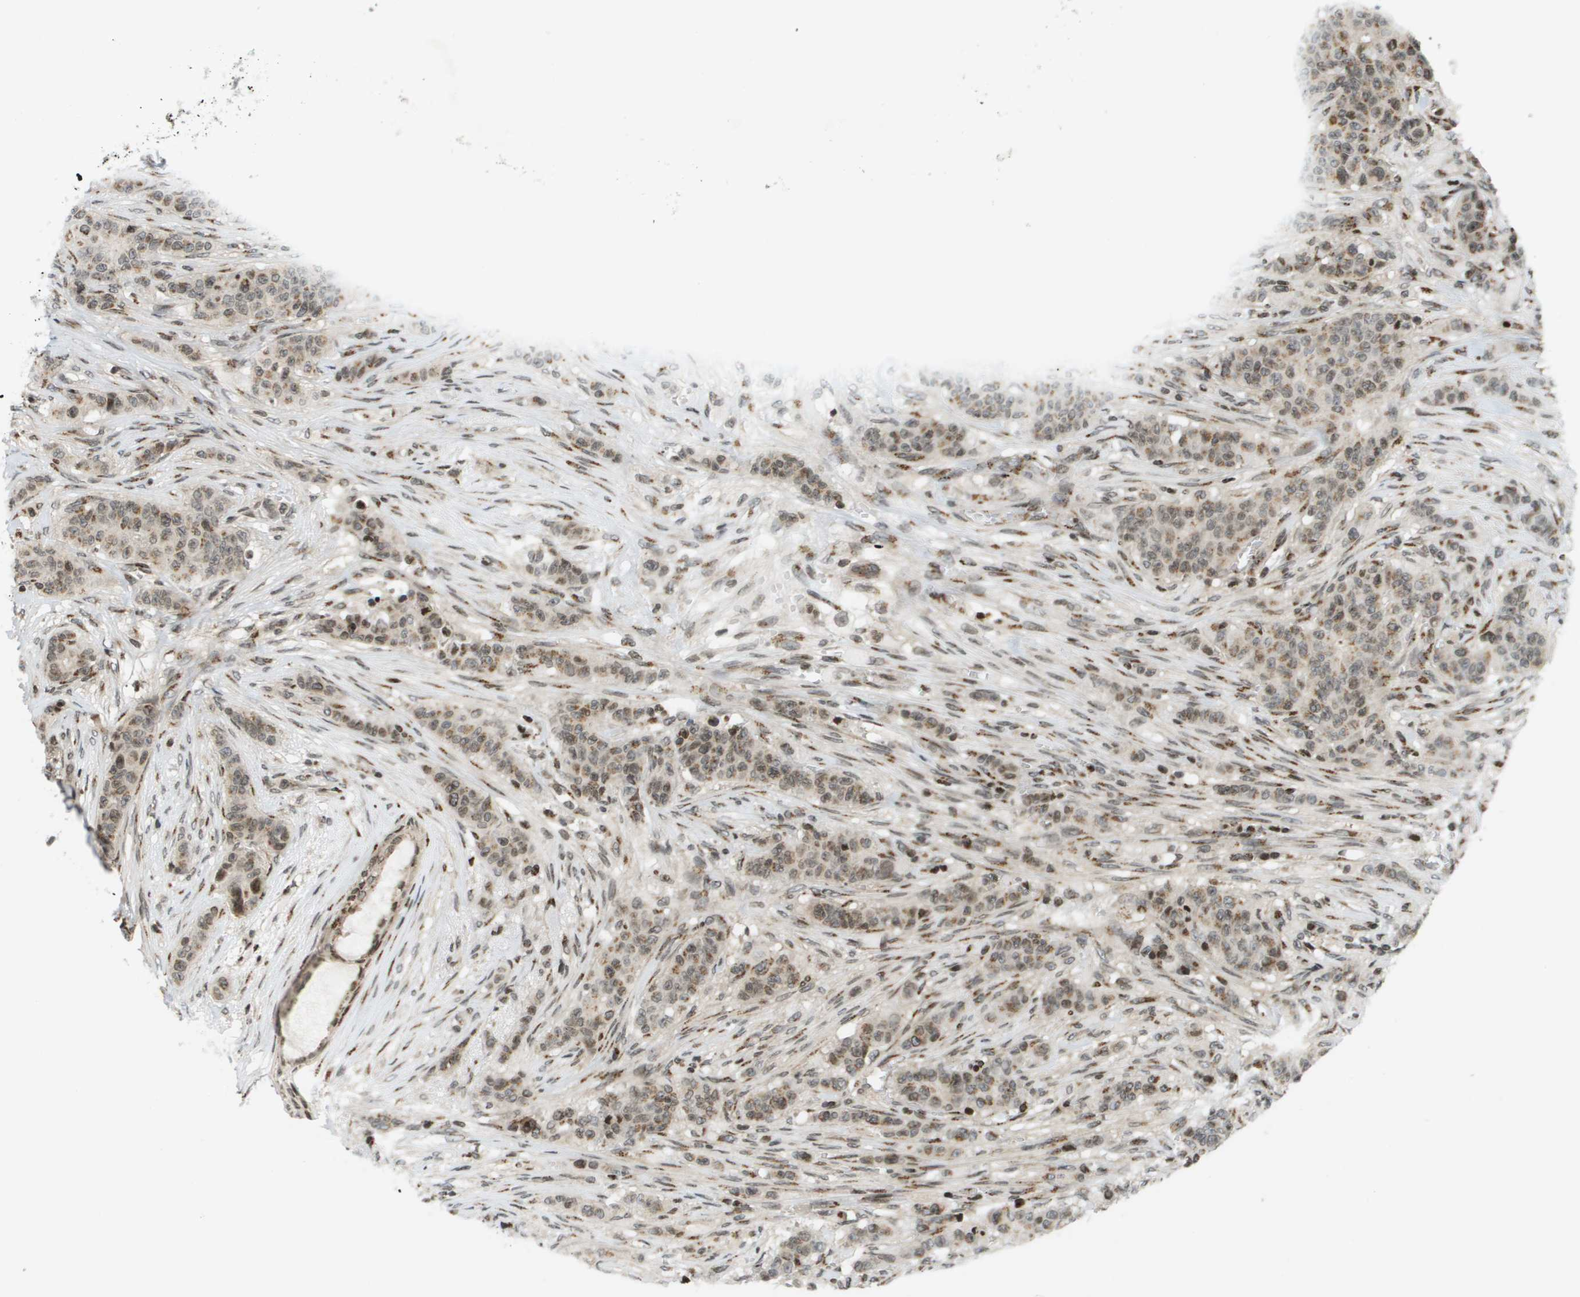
{"staining": {"intensity": "moderate", "quantity": ">75%", "location": "cytoplasmic/membranous,nuclear"}, "tissue": "breast cancer", "cell_type": "Tumor cells", "image_type": "cancer", "snomed": [{"axis": "morphology", "description": "Normal tissue, NOS"}, {"axis": "morphology", "description": "Duct carcinoma"}, {"axis": "topography", "description": "Breast"}], "caption": "Immunohistochemistry (DAB) staining of breast cancer (invasive ductal carcinoma) exhibits moderate cytoplasmic/membranous and nuclear protein positivity in about >75% of tumor cells.", "gene": "EVC", "patient": {"sex": "female", "age": 40}}